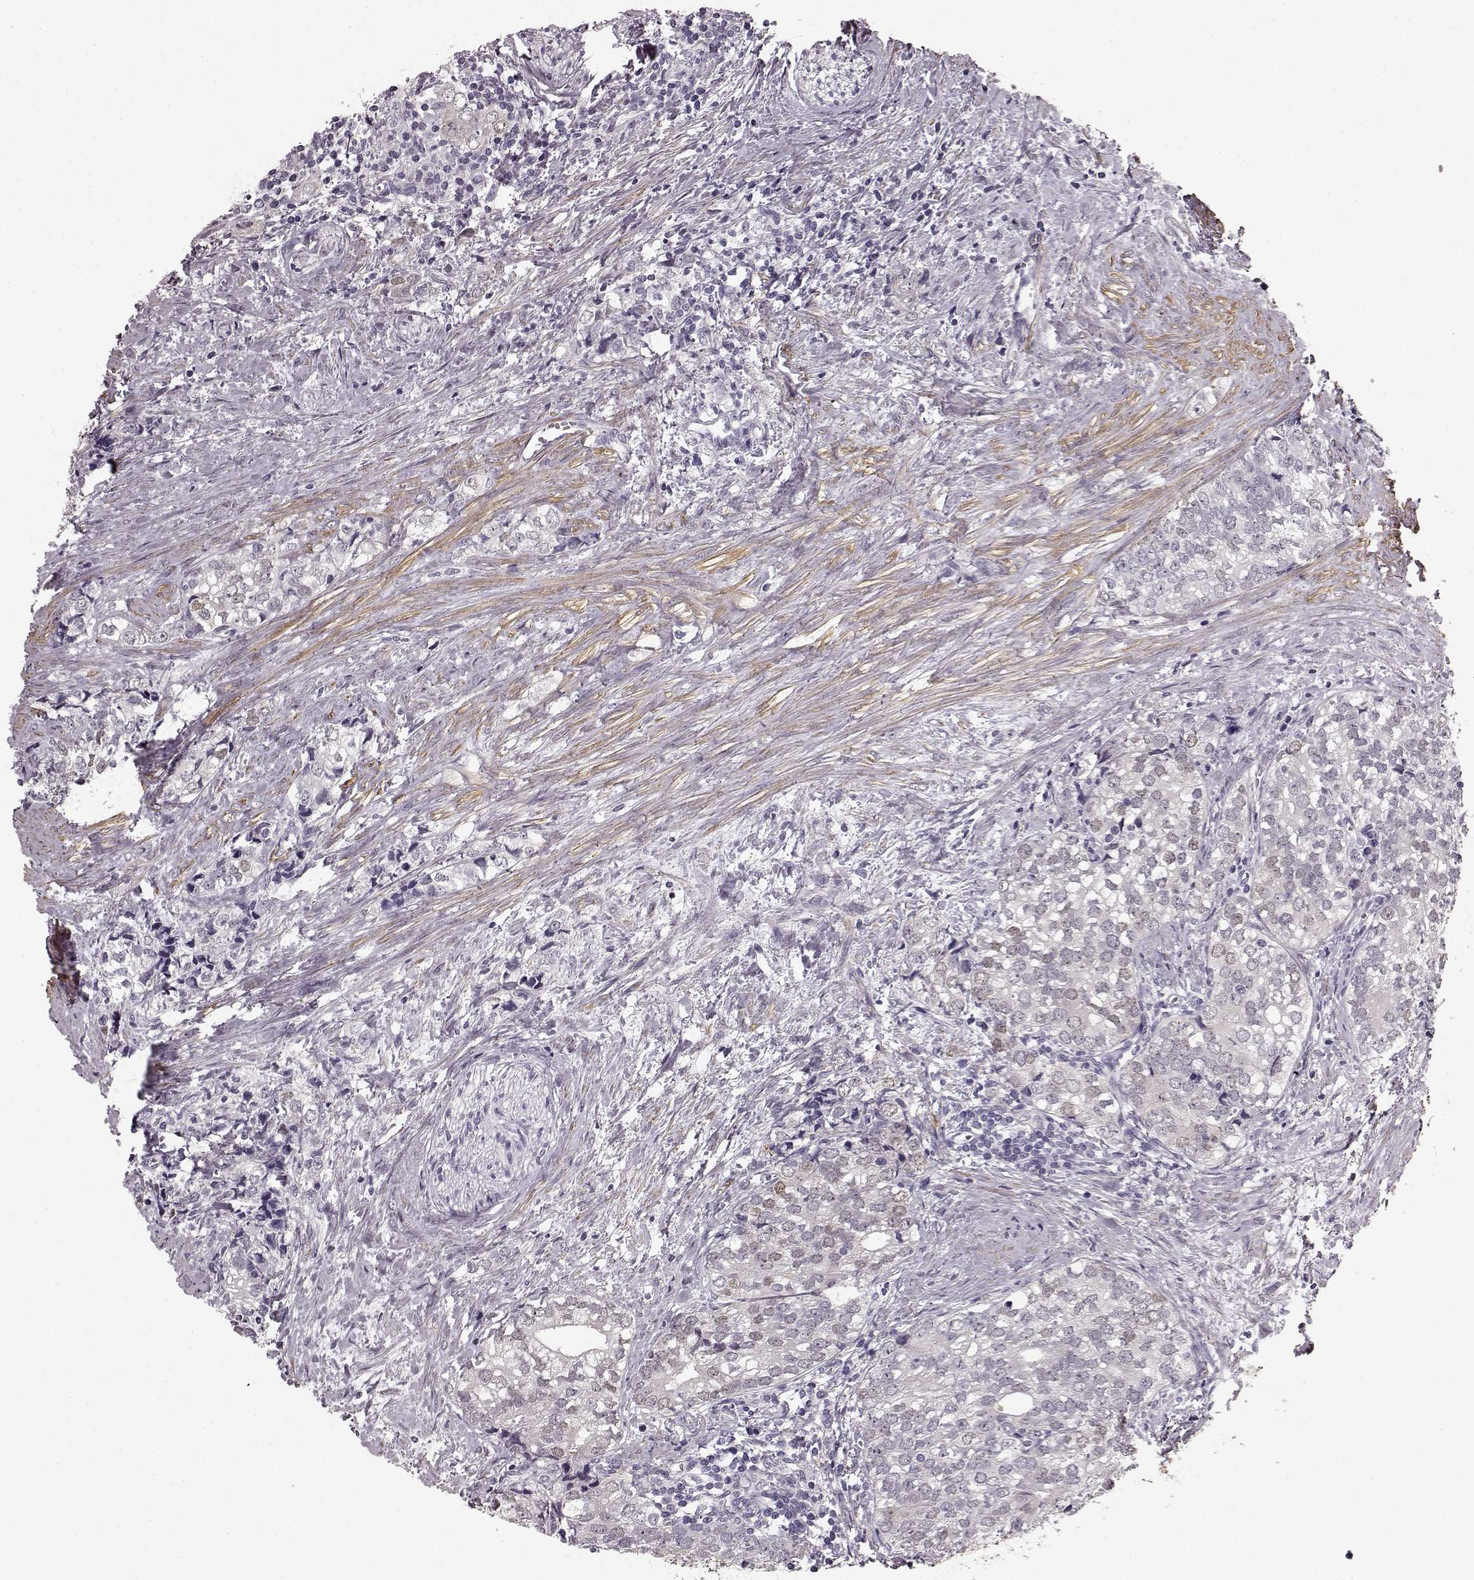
{"staining": {"intensity": "negative", "quantity": "none", "location": "none"}, "tissue": "prostate cancer", "cell_type": "Tumor cells", "image_type": "cancer", "snomed": [{"axis": "morphology", "description": "Adenocarcinoma, NOS"}, {"axis": "topography", "description": "Prostate and seminal vesicle, NOS"}], "caption": "A high-resolution micrograph shows IHC staining of adenocarcinoma (prostate), which exhibits no significant staining in tumor cells.", "gene": "SLCO3A1", "patient": {"sex": "male", "age": 63}}